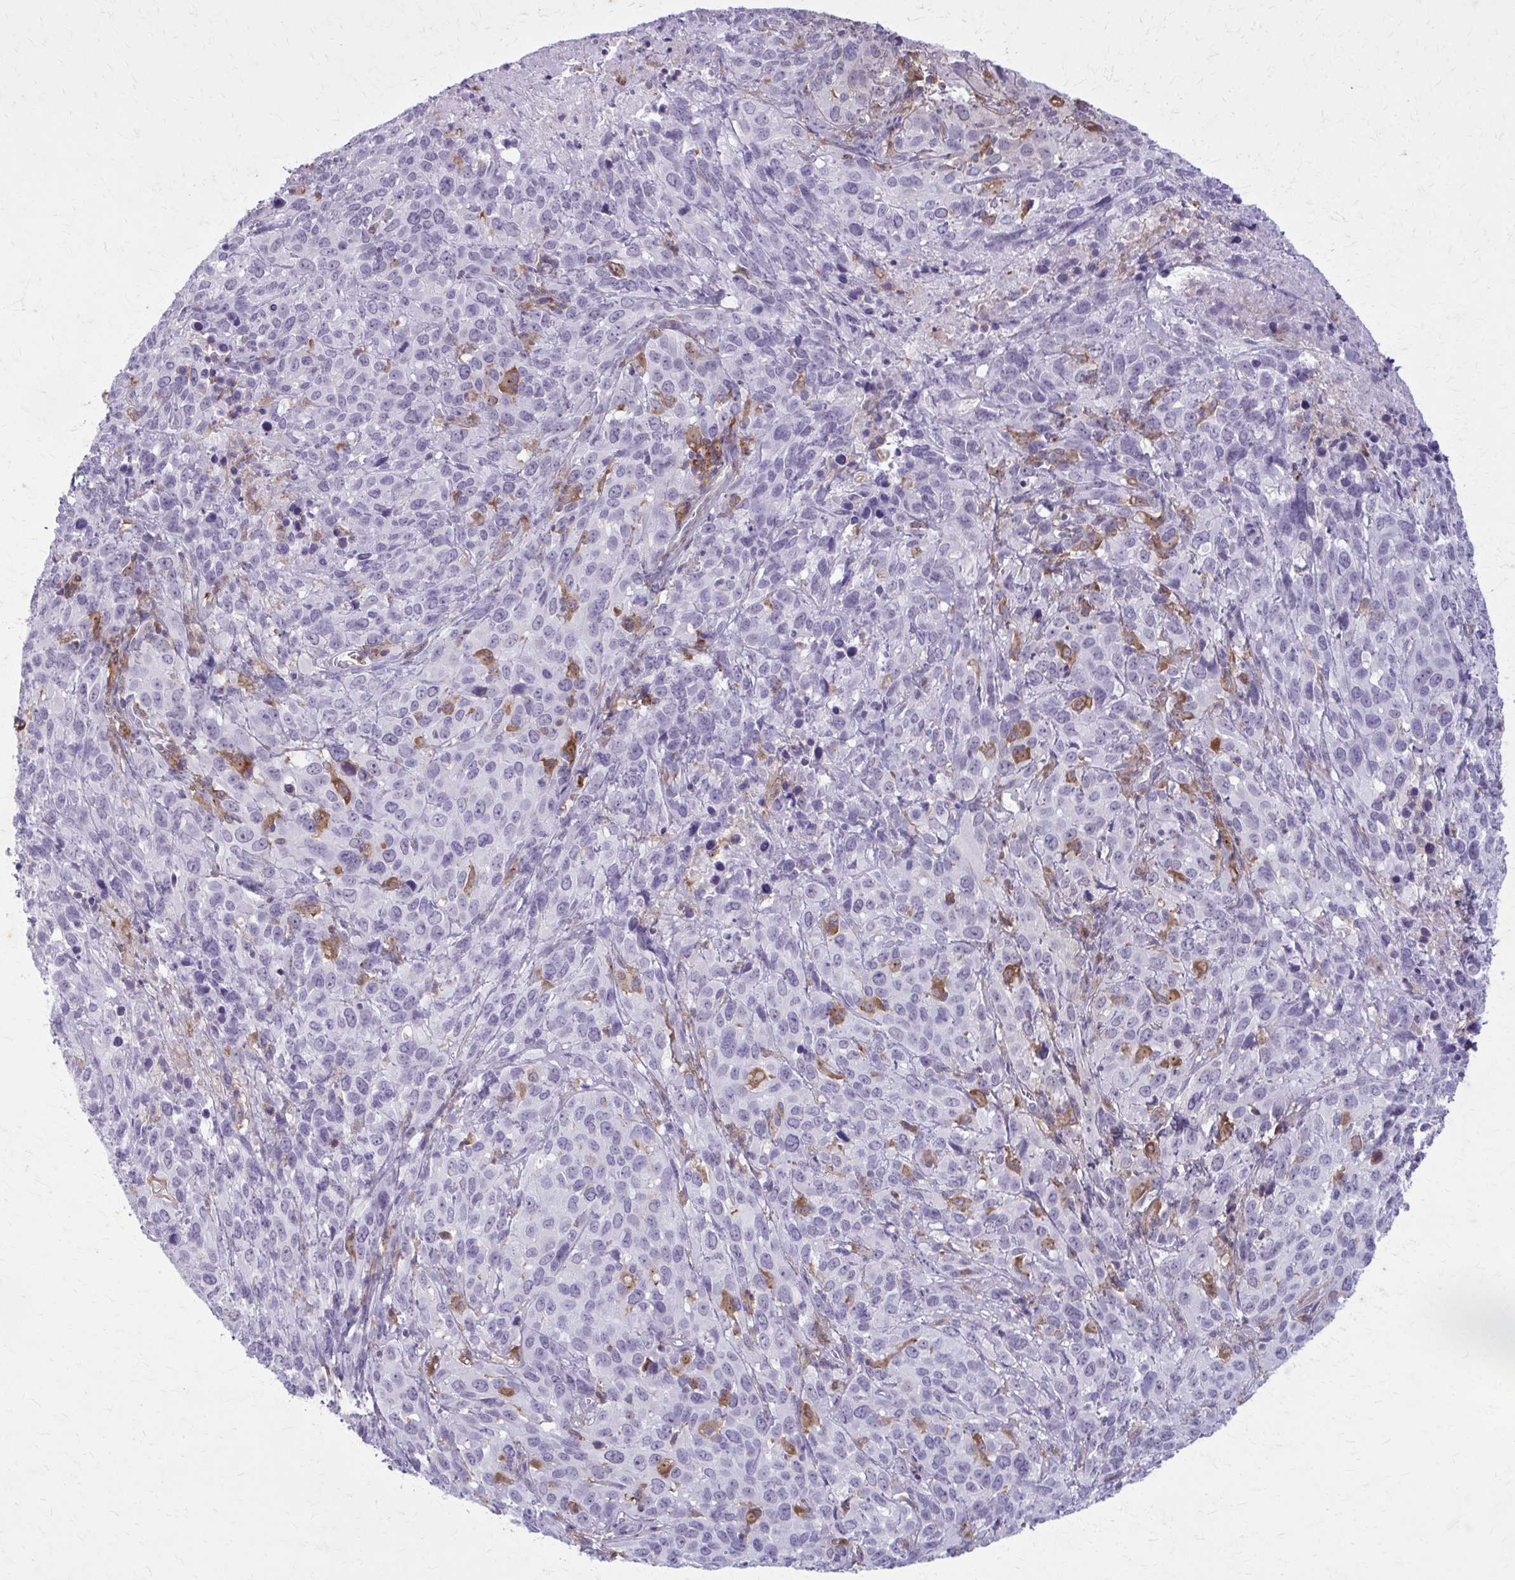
{"staining": {"intensity": "negative", "quantity": "none", "location": "none"}, "tissue": "cervical cancer", "cell_type": "Tumor cells", "image_type": "cancer", "snomed": [{"axis": "morphology", "description": "Normal tissue, NOS"}, {"axis": "morphology", "description": "Squamous cell carcinoma, NOS"}, {"axis": "topography", "description": "Cervix"}], "caption": "The photomicrograph displays no staining of tumor cells in squamous cell carcinoma (cervical).", "gene": "CARD9", "patient": {"sex": "female", "age": 51}}